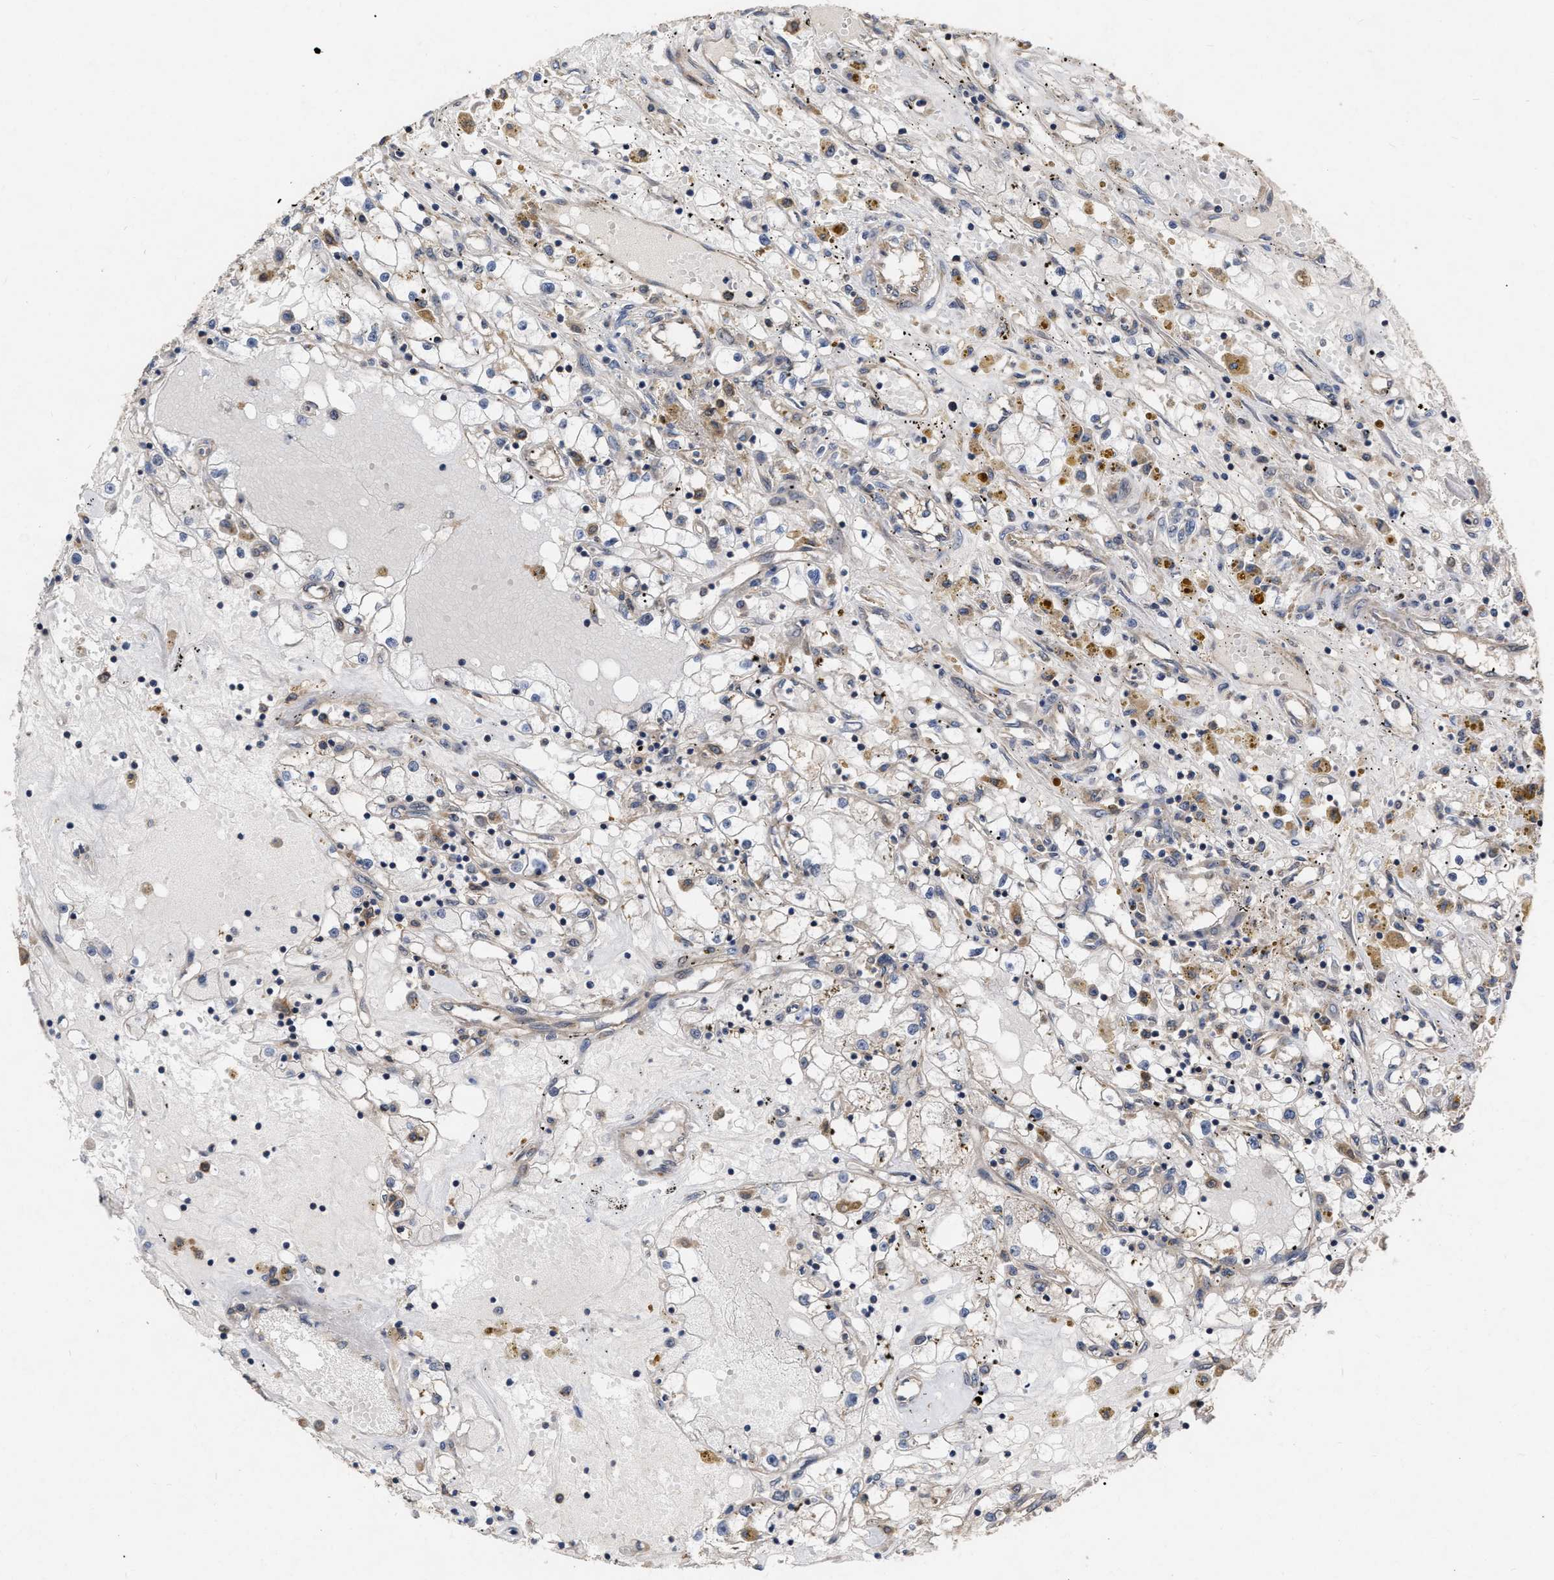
{"staining": {"intensity": "weak", "quantity": "<25%", "location": "cytoplasmic/membranous"}, "tissue": "renal cancer", "cell_type": "Tumor cells", "image_type": "cancer", "snomed": [{"axis": "morphology", "description": "Adenocarcinoma, NOS"}, {"axis": "topography", "description": "Kidney"}], "caption": "DAB (3,3'-diaminobenzidine) immunohistochemical staining of human renal adenocarcinoma shows no significant staining in tumor cells.", "gene": "CDKN2C", "patient": {"sex": "male", "age": 56}}